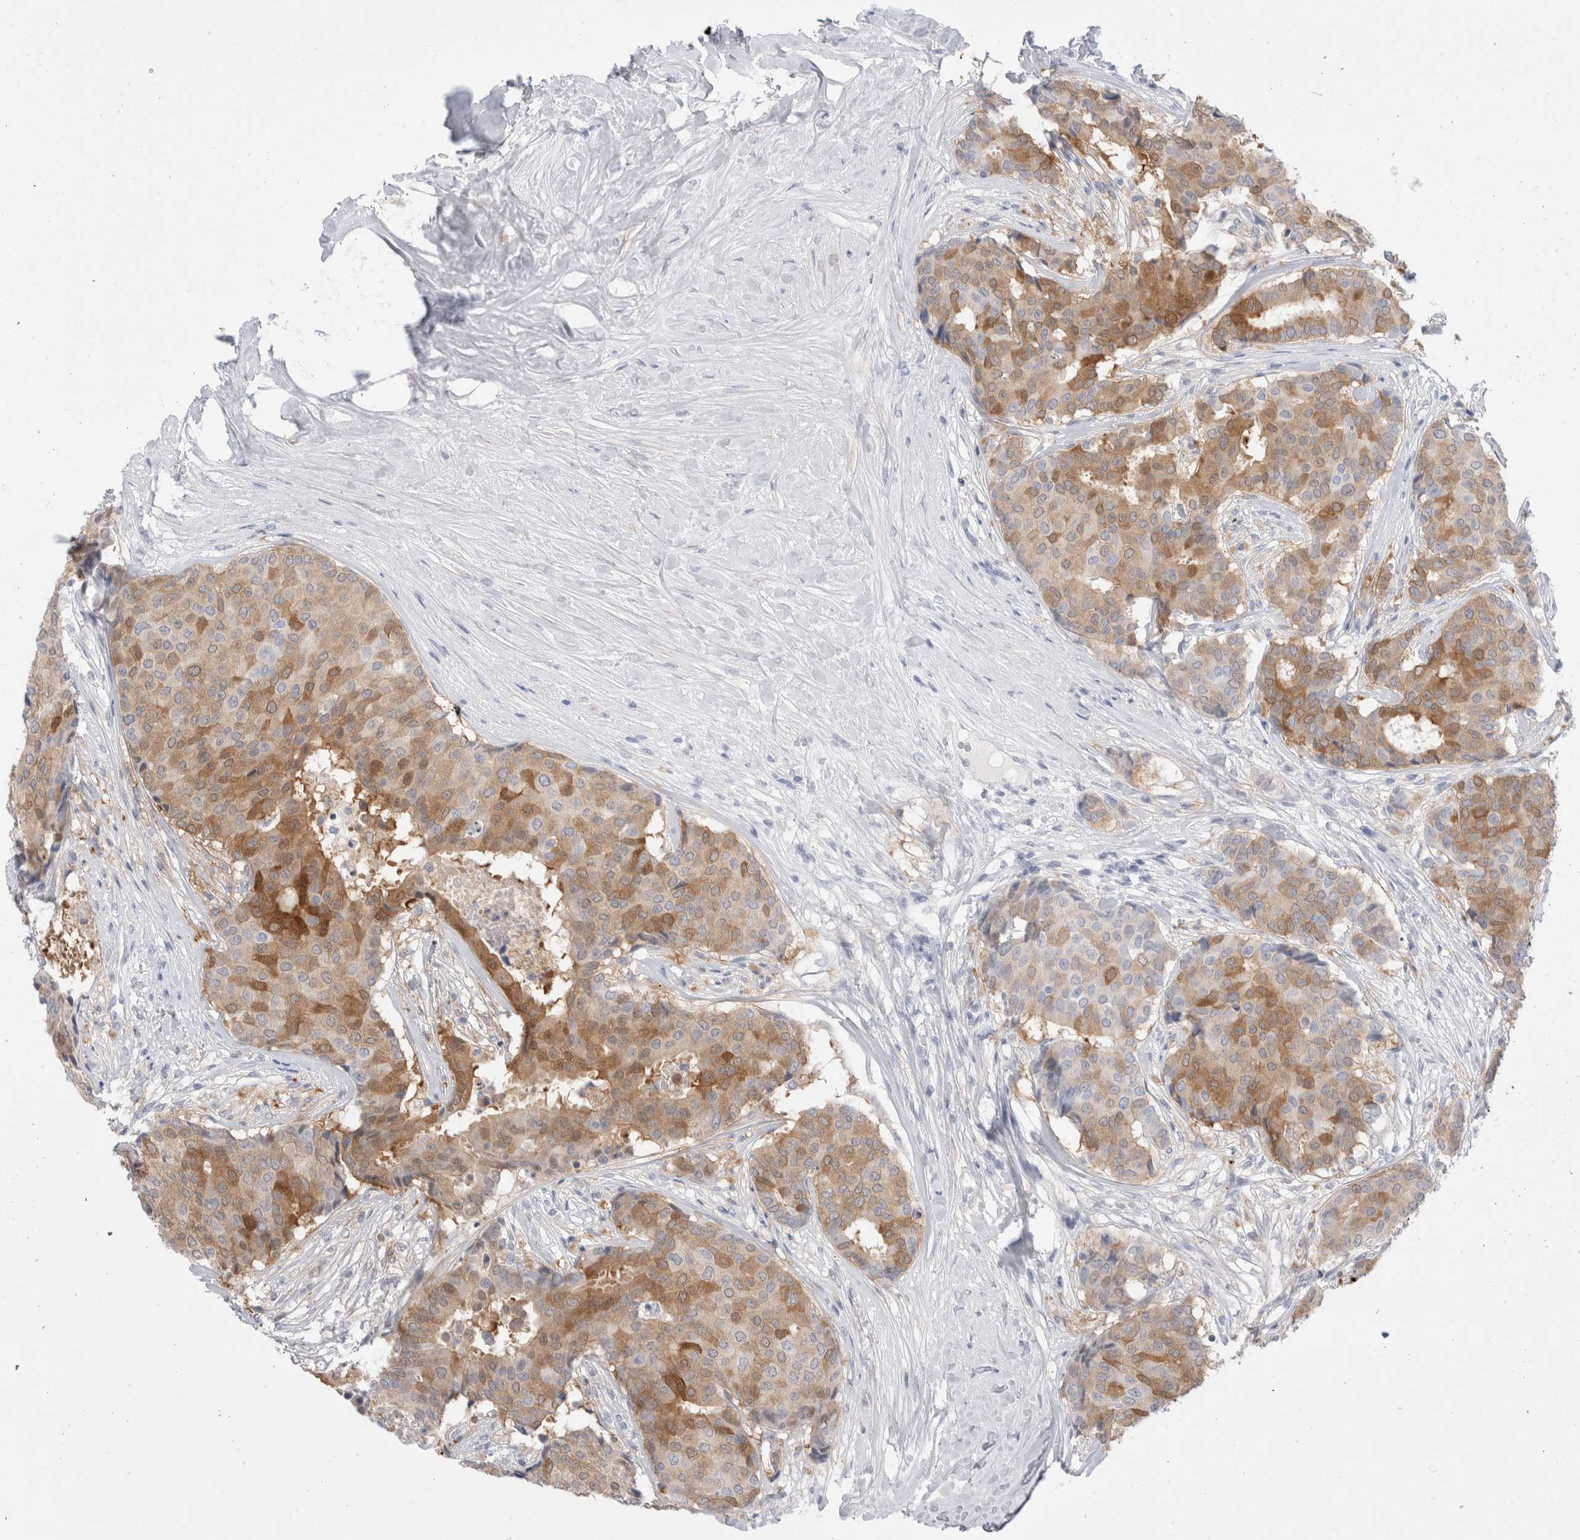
{"staining": {"intensity": "moderate", "quantity": ">75%", "location": "cytoplasmic/membranous"}, "tissue": "breast cancer", "cell_type": "Tumor cells", "image_type": "cancer", "snomed": [{"axis": "morphology", "description": "Duct carcinoma"}, {"axis": "topography", "description": "Breast"}], "caption": "Protein expression analysis of breast cancer demonstrates moderate cytoplasmic/membranous positivity in approximately >75% of tumor cells.", "gene": "NAPEPLD", "patient": {"sex": "female", "age": 75}}